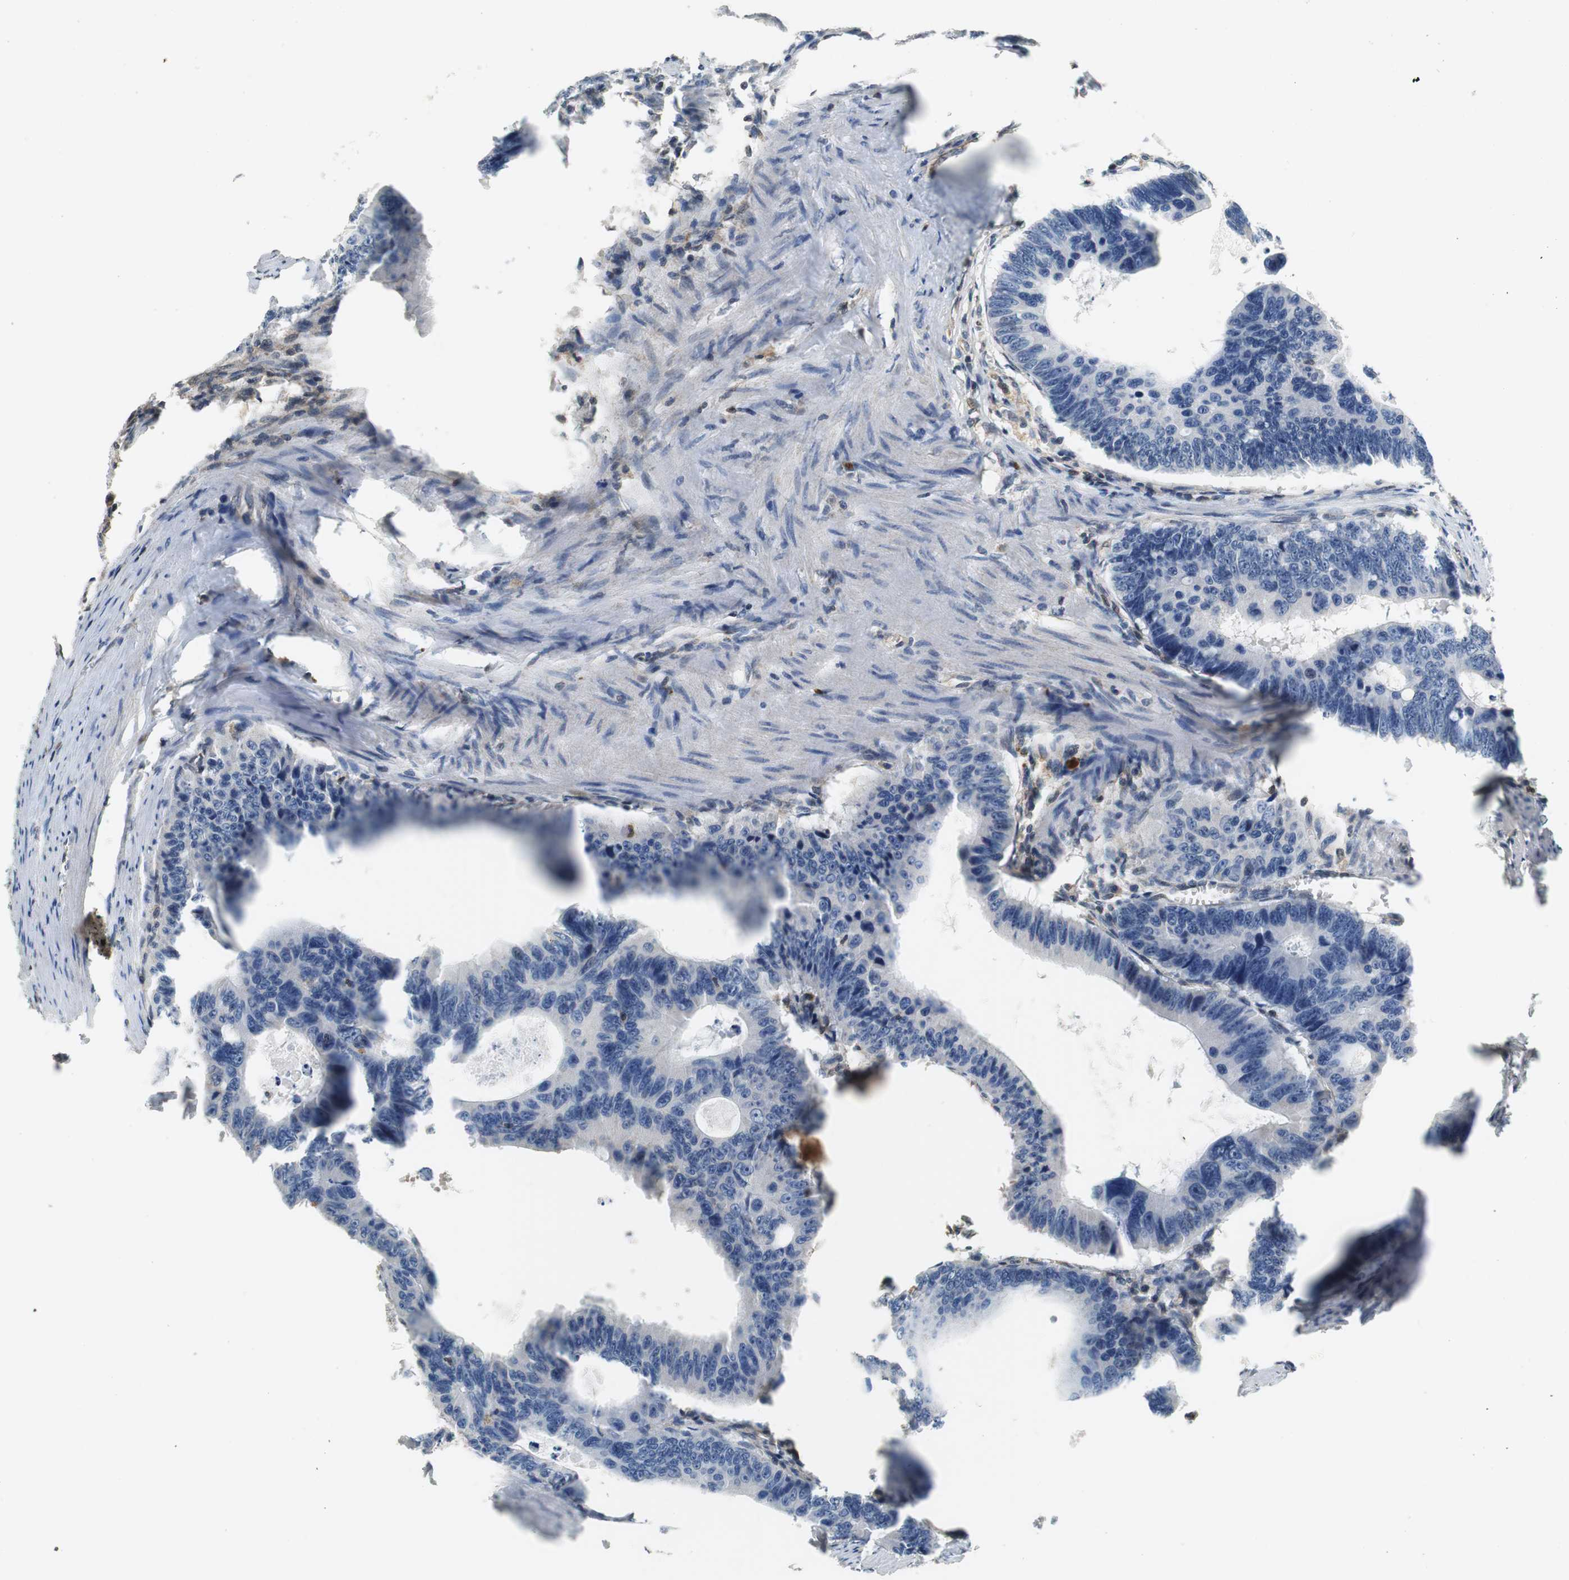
{"staining": {"intensity": "negative", "quantity": "none", "location": "none"}, "tissue": "colorectal cancer", "cell_type": "Tumor cells", "image_type": "cancer", "snomed": [{"axis": "morphology", "description": "Adenocarcinoma, NOS"}, {"axis": "topography", "description": "Colon"}], "caption": "An immunohistochemistry (IHC) histopathology image of colorectal cancer is shown. There is no staining in tumor cells of colorectal cancer.", "gene": "GSDMD", "patient": {"sex": "female", "age": 55}}